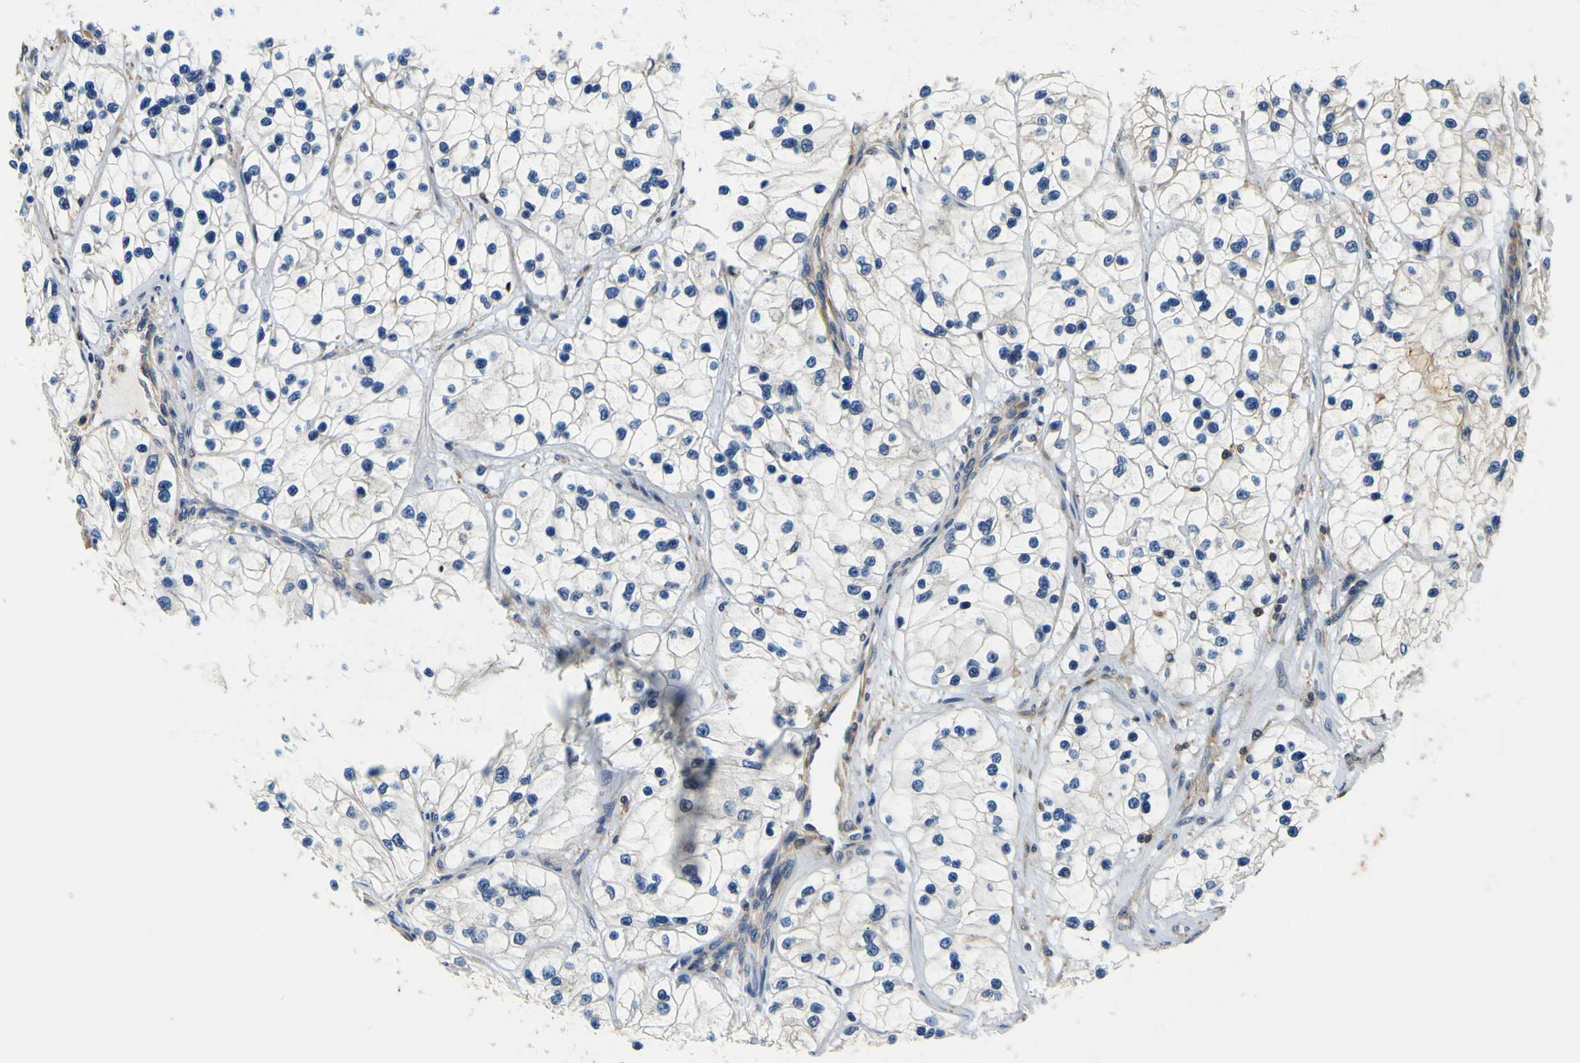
{"staining": {"intensity": "negative", "quantity": "none", "location": "none"}, "tissue": "renal cancer", "cell_type": "Tumor cells", "image_type": "cancer", "snomed": [{"axis": "morphology", "description": "Adenocarcinoma, NOS"}, {"axis": "topography", "description": "Kidney"}], "caption": "IHC of human renal cancer reveals no expression in tumor cells.", "gene": "CNR2", "patient": {"sex": "female", "age": 57}}